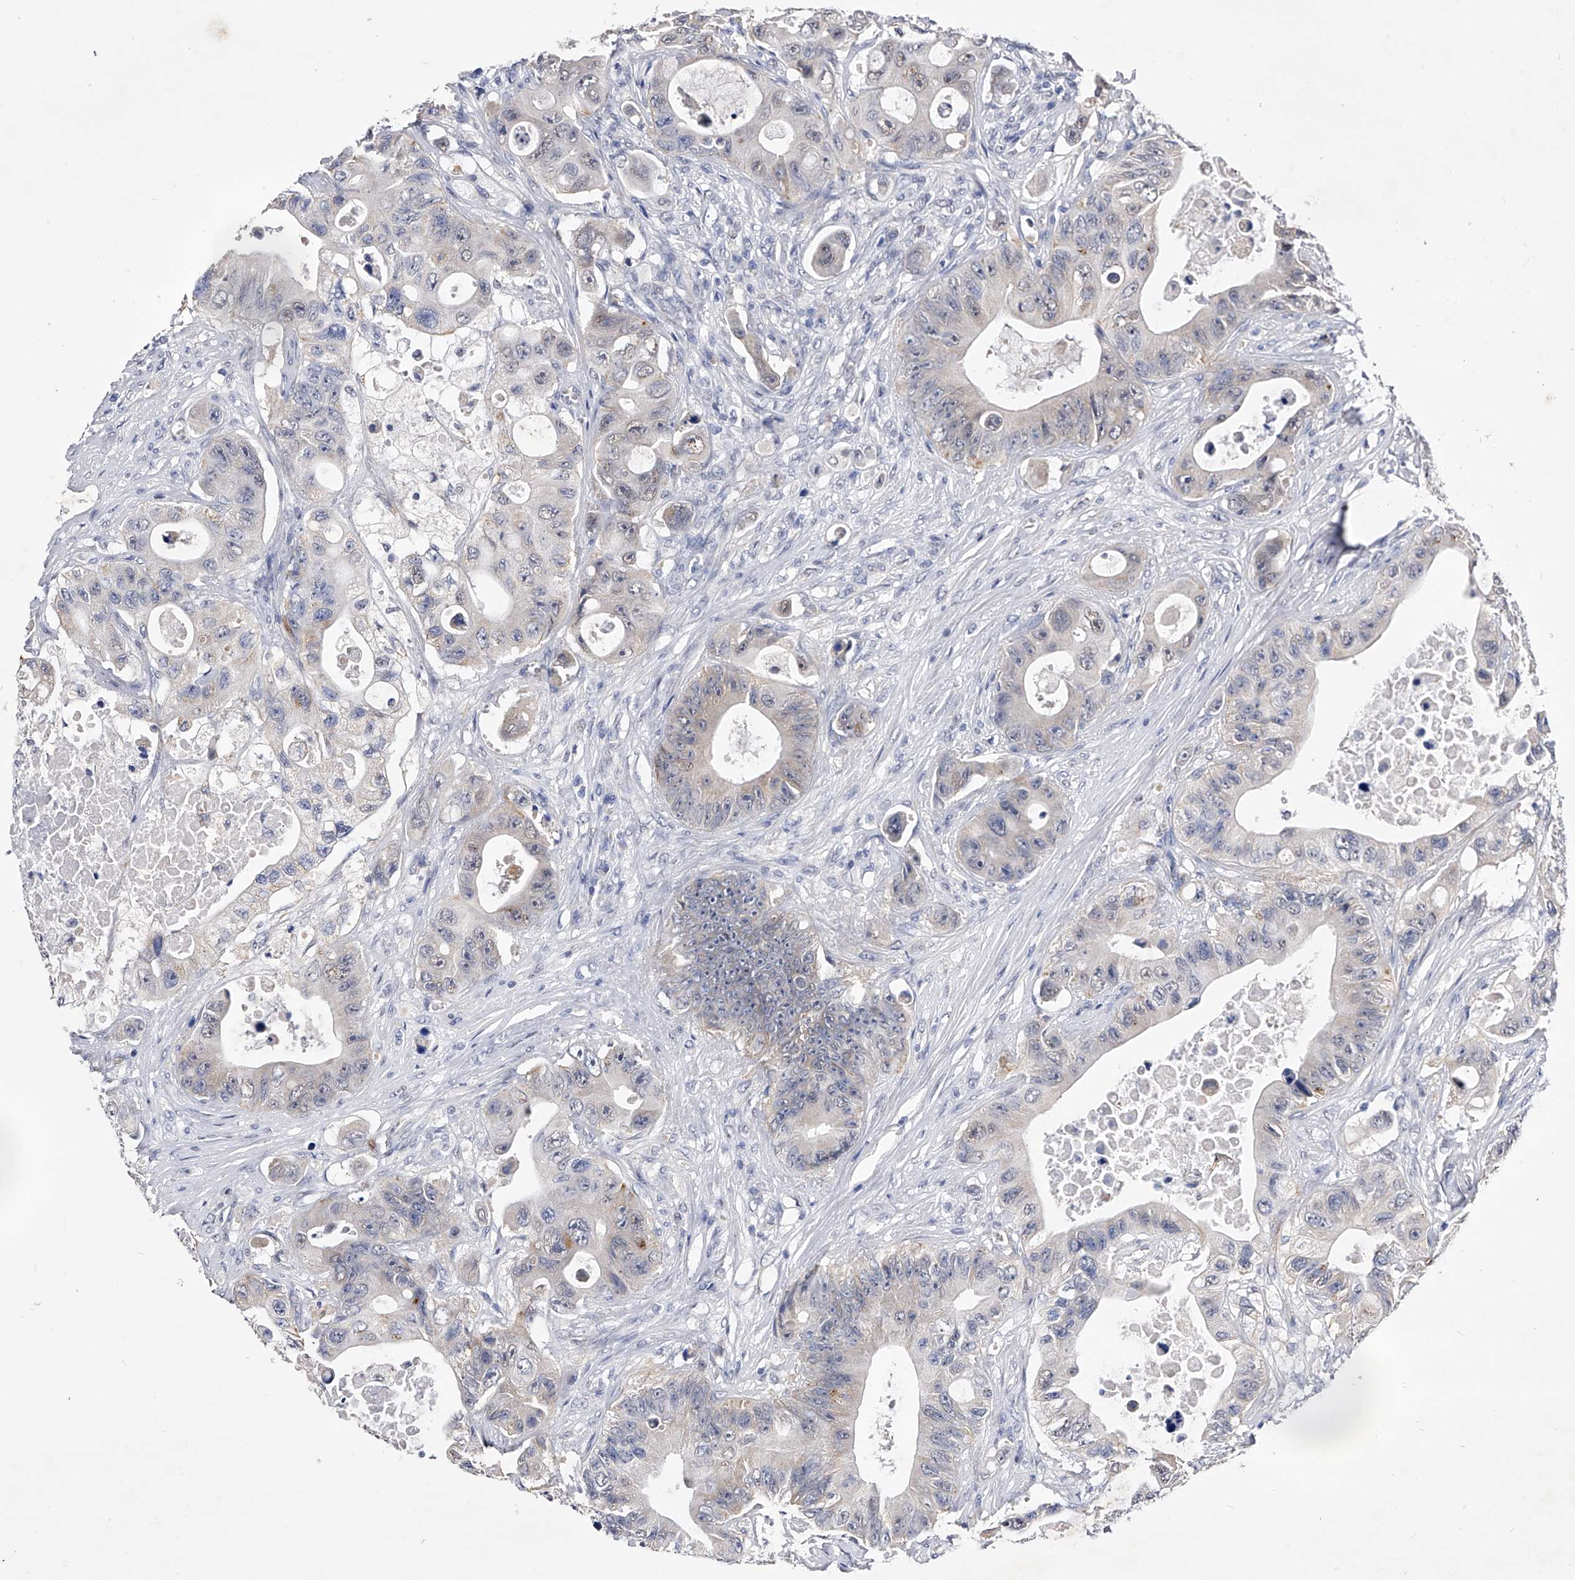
{"staining": {"intensity": "weak", "quantity": "<25%", "location": "cytoplasmic/membranous"}, "tissue": "colorectal cancer", "cell_type": "Tumor cells", "image_type": "cancer", "snomed": [{"axis": "morphology", "description": "Adenocarcinoma, NOS"}, {"axis": "topography", "description": "Colon"}], "caption": "Immunohistochemical staining of colorectal adenocarcinoma displays no significant positivity in tumor cells.", "gene": "ZNF529", "patient": {"sex": "female", "age": 46}}